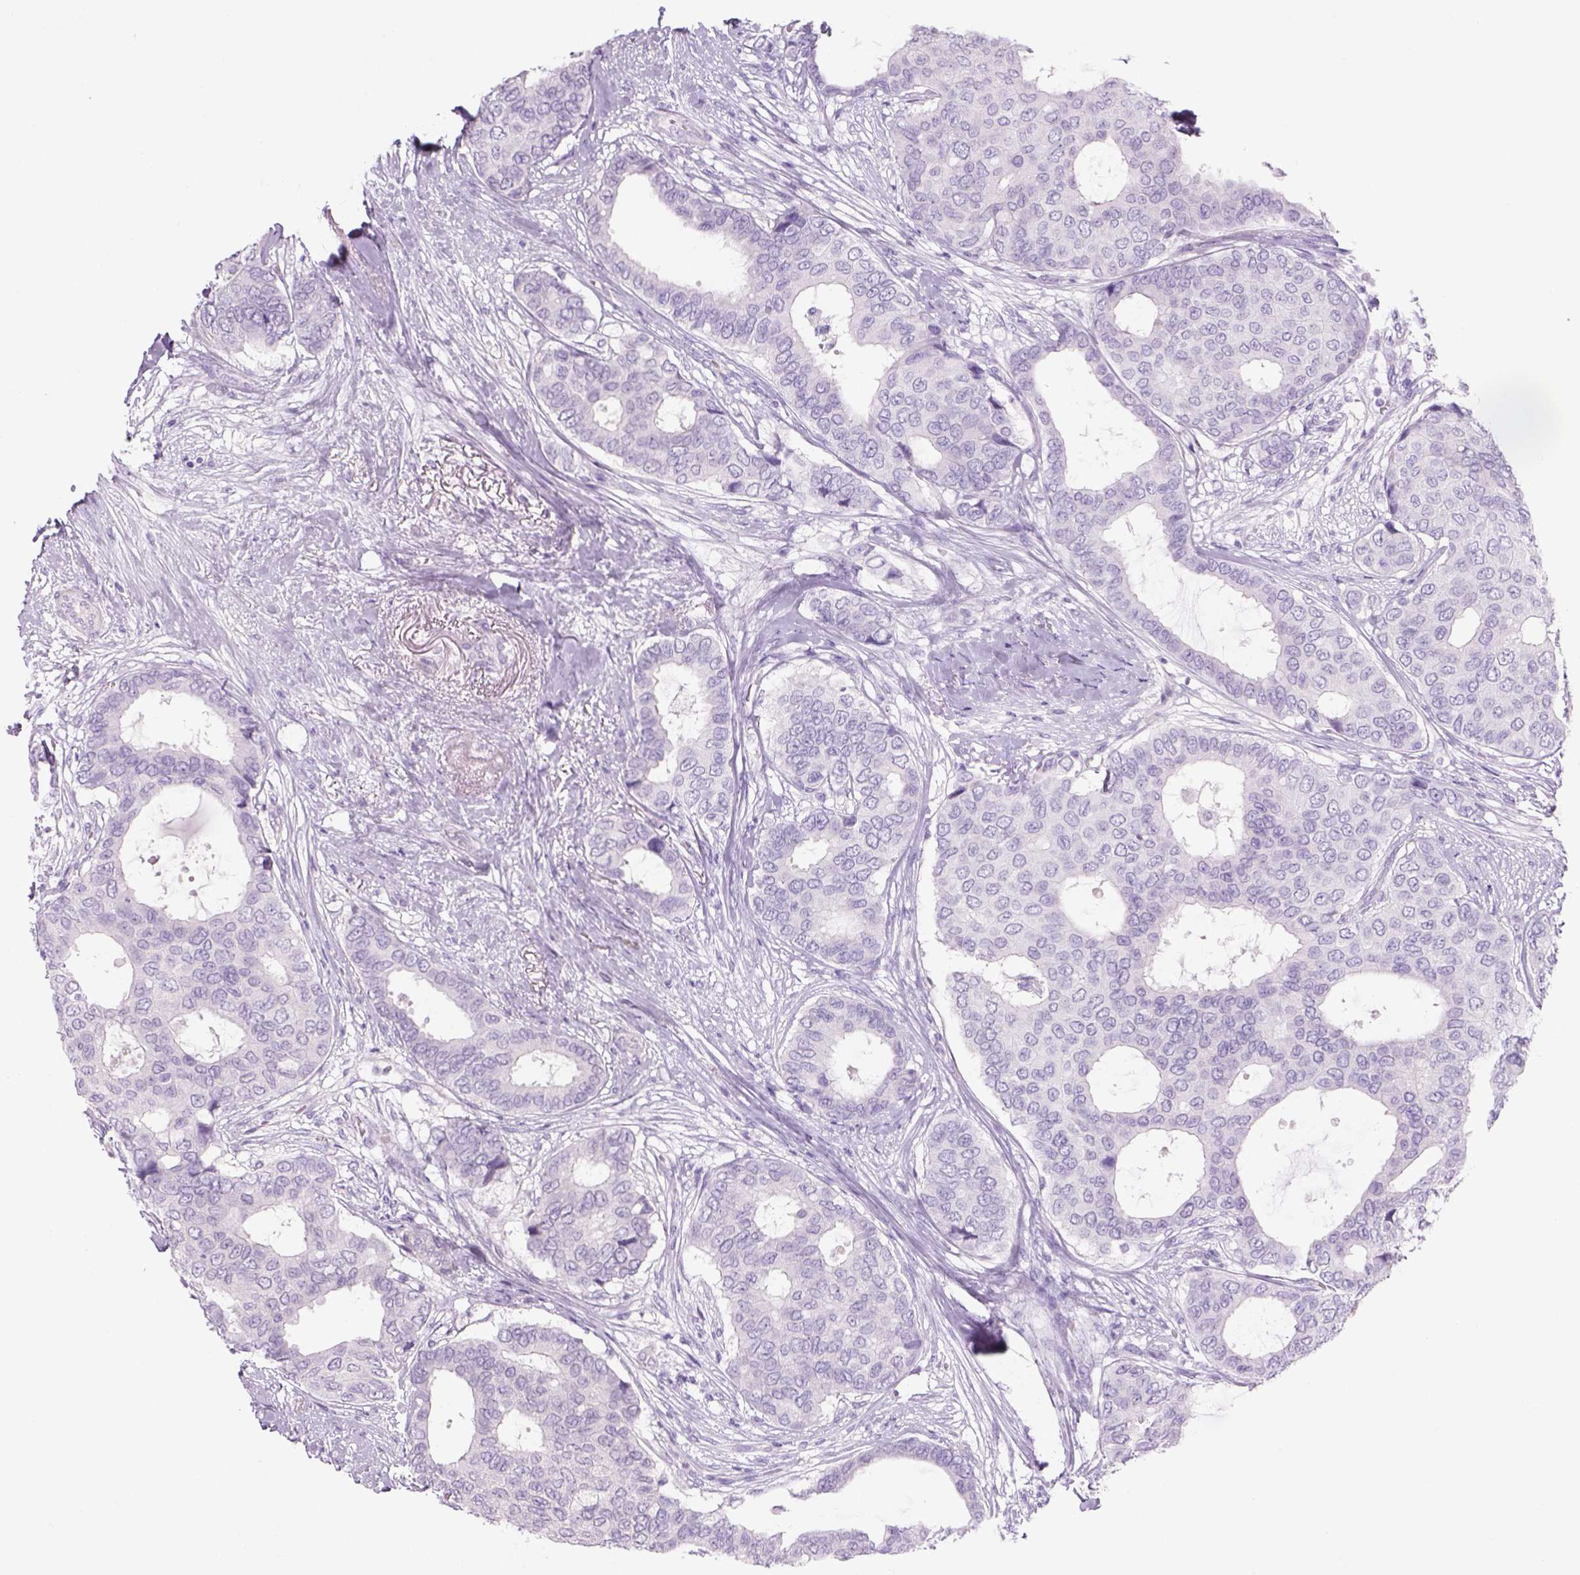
{"staining": {"intensity": "negative", "quantity": "none", "location": "none"}, "tissue": "breast cancer", "cell_type": "Tumor cells", "image_type": "cancer", "snomed": [{"axis": "morphology", "description": "Duct carcinoma"}, {"axis": "topography", "description": "Breast"}], "caption": "An IHC image of breast intraductal carcinoma is shown. There is no staining in tumor cells of breast intraductal carcinoma. (DAB immunohistochemistry (IHC), high magnification).", "gene": "TENM4", "patient": {"sex": "female", "age": 75}}